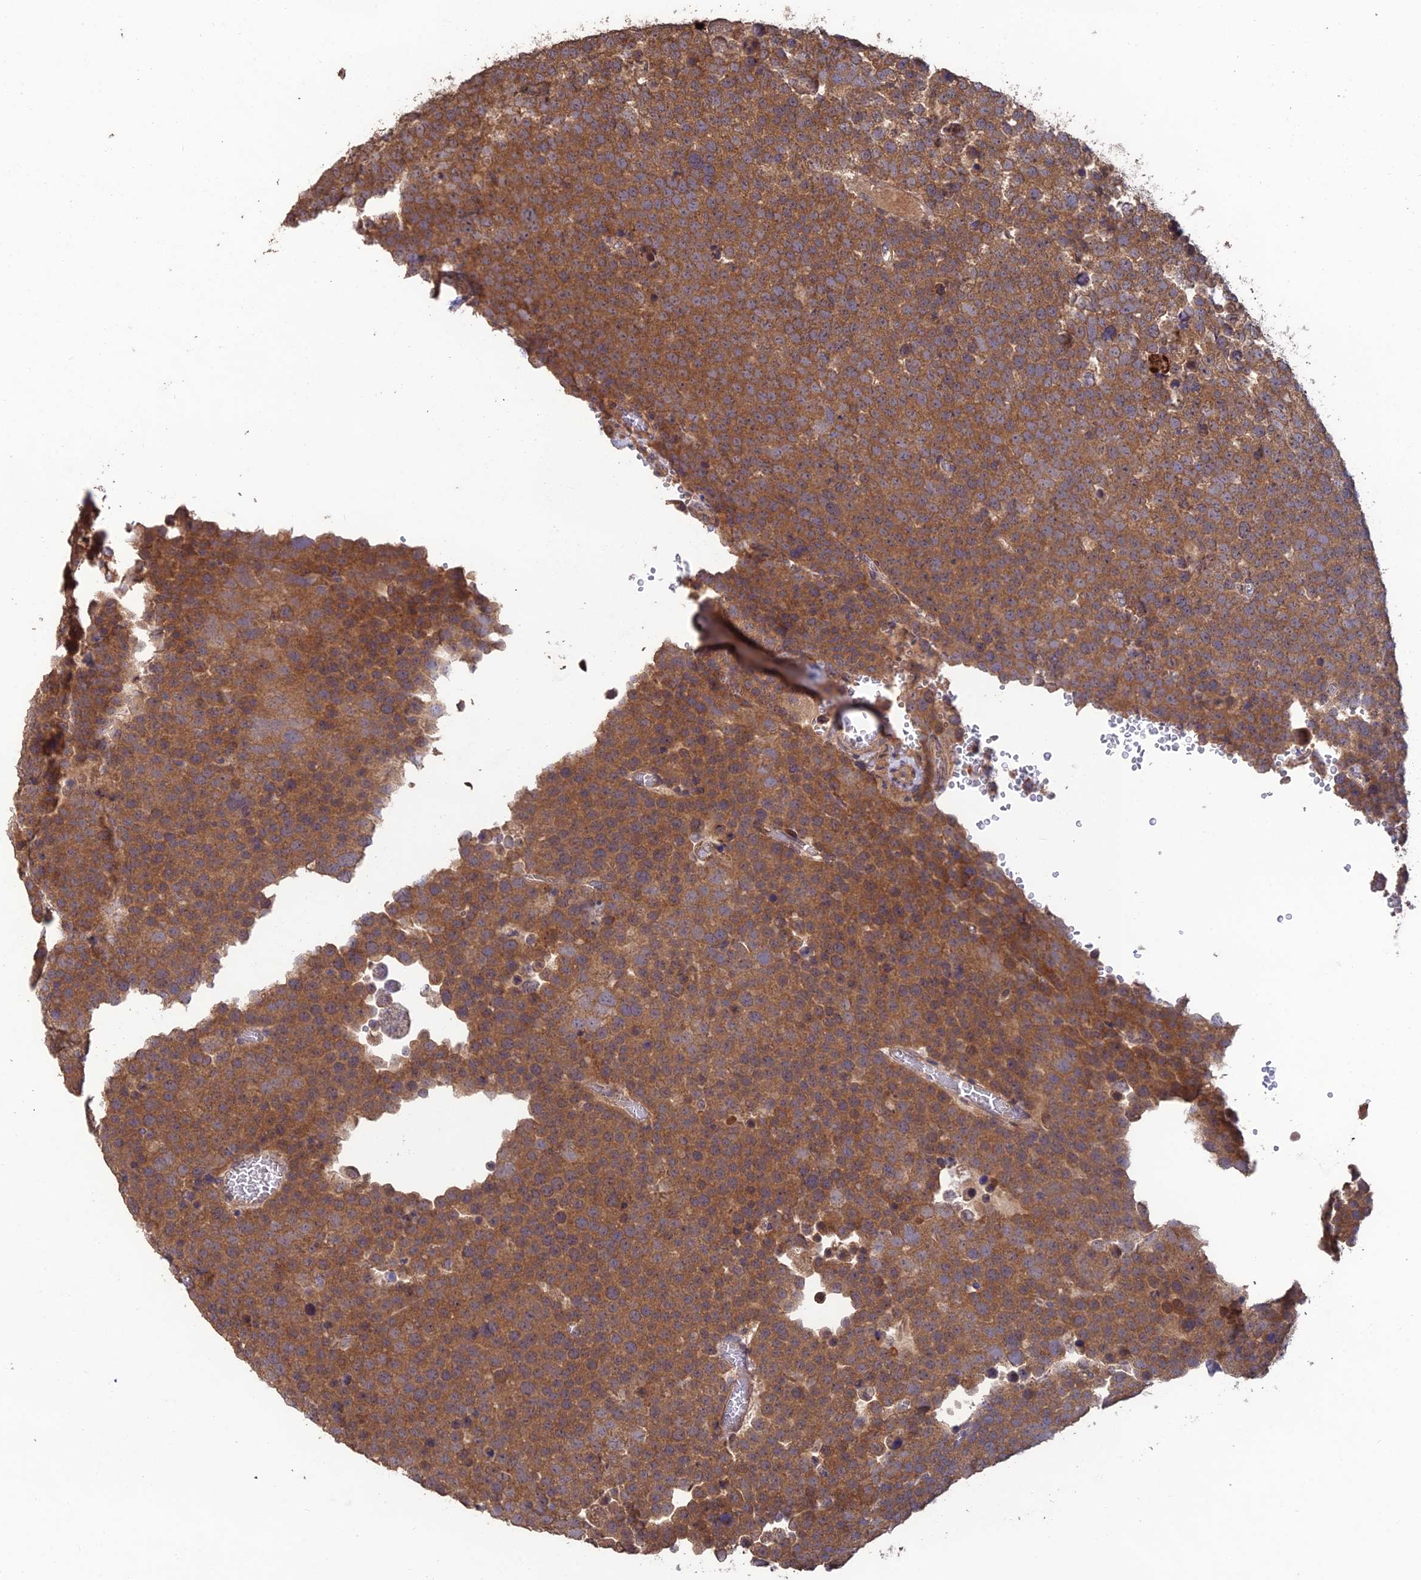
{"staining": {"intensity": "moderate", "quantity": ">75%", "location": "cytoplasmic/membranous"}, "tissue": "testis cancer", "cell_type": "Tumor cells", "image_type": "cancer", "snomed": [{"axis": "morphology", "description": "Seminoma, NOS"}, {"axis": "topography", "description": "Testis"}], "caption": "Testis seminoma stained for a protein demonstrates moderate cytoplasmic/membranous positivity in tumor cells. The protein is stained brown, and the nuclei are stained in blue (DAB (3,3'-diaminobenzidine) IHC with brightfield microscopy, high magnification).", "gene": "SHISA5", "patient": {"sex": "male", "age": 71}}